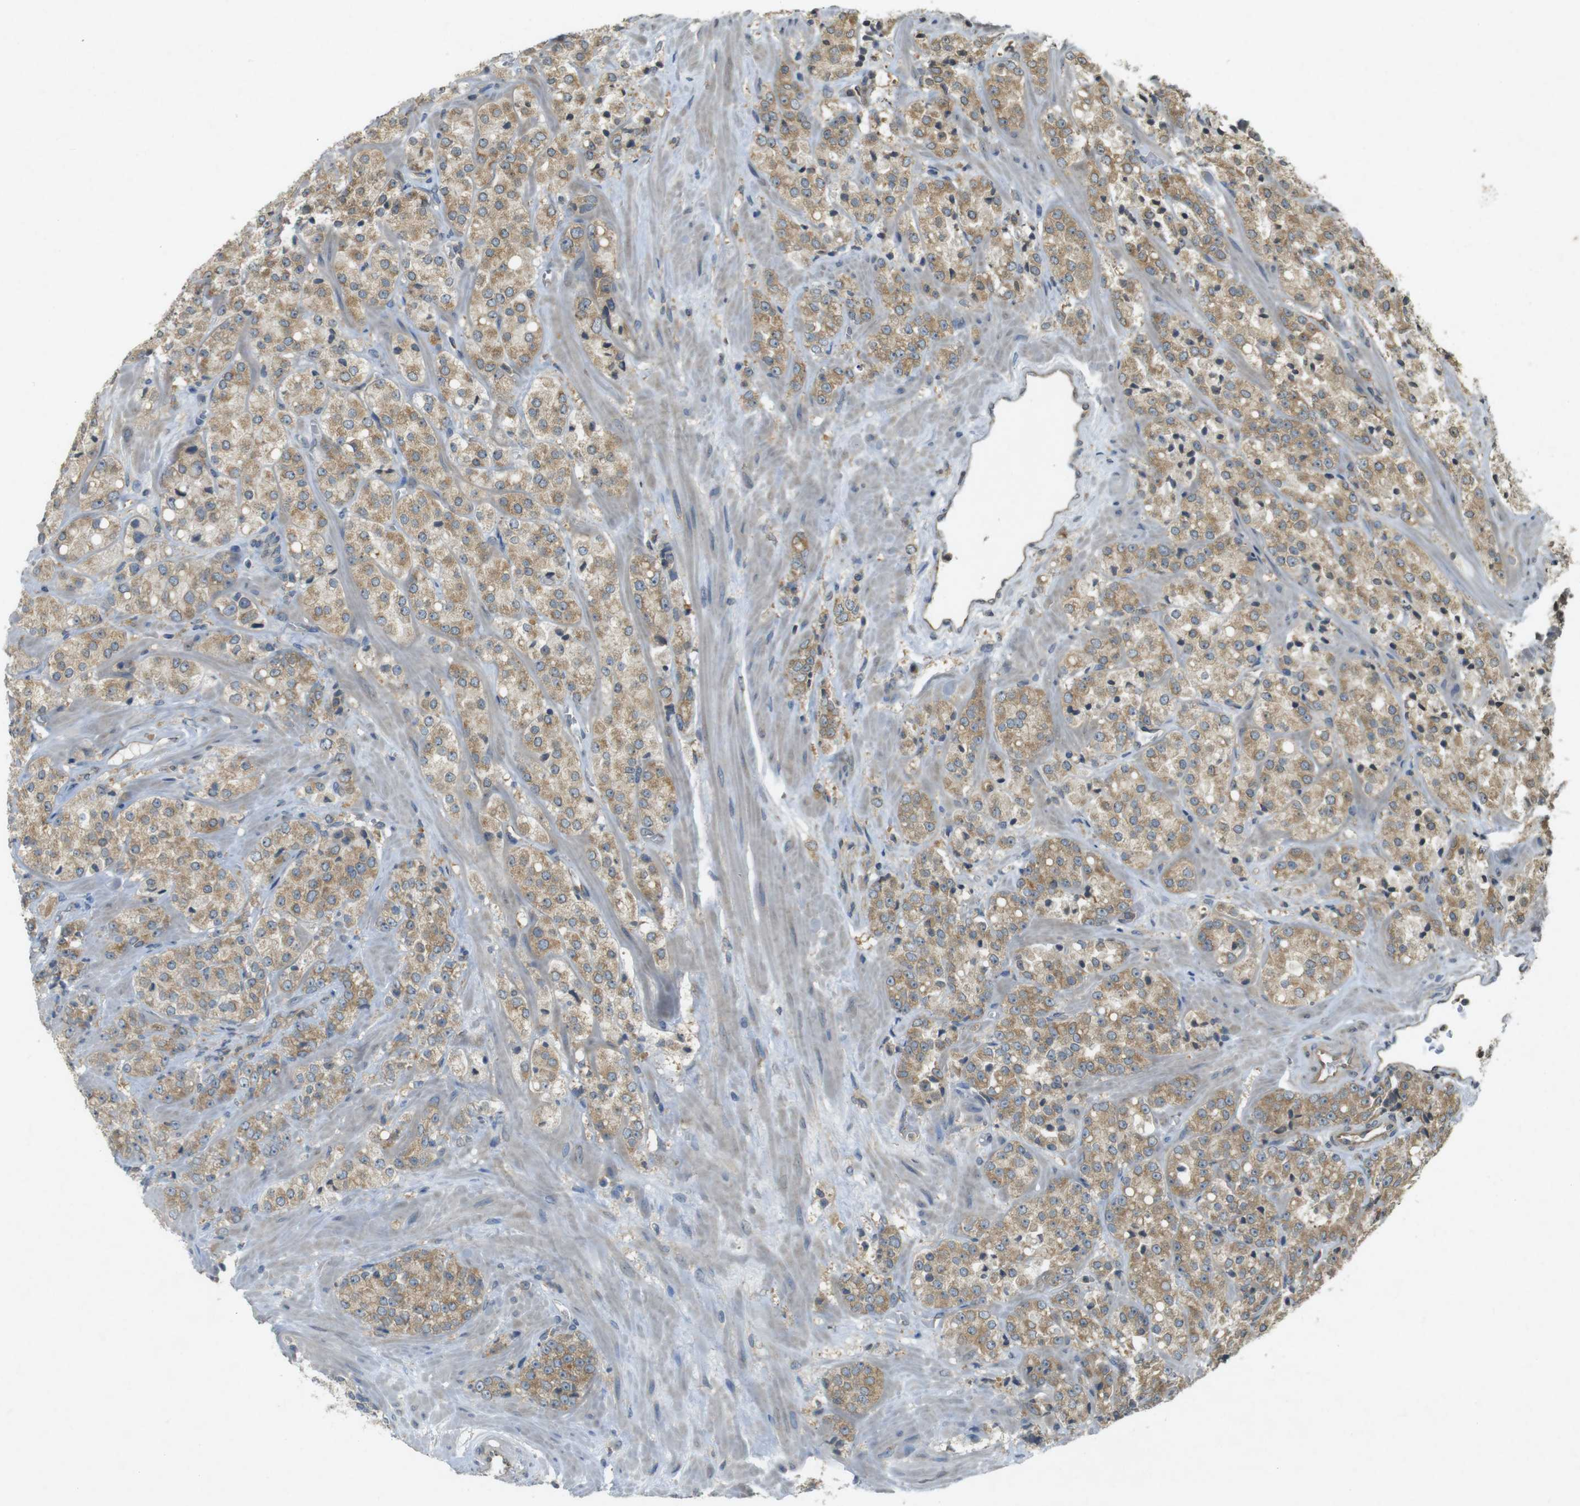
{"staining": {"intensity": "moderate", "quantity": ">75%", "location": "cytoplasmic/membranous"}, "tissue": "prostate cancer", "cell_type": "Tumor cells", "image_type": "cancer", "snomed": [{"axis": "morphology", "description": "Adenocarcinoma, High grade"}, {"axis": "topography", "description": "Prostate"}], "caption": "Protein staining reveals moderate cytoplasmic/membranous expression in approximately >75% of tumor cells in prostate high-grade adenocarcinoma. The staining was performed using DAB, with brown indicating positive protein expression. Nuclei are stained blue with hematoxylin.", "gene": "KIF5B", "patient": {"sex": "male", "age": 64}}